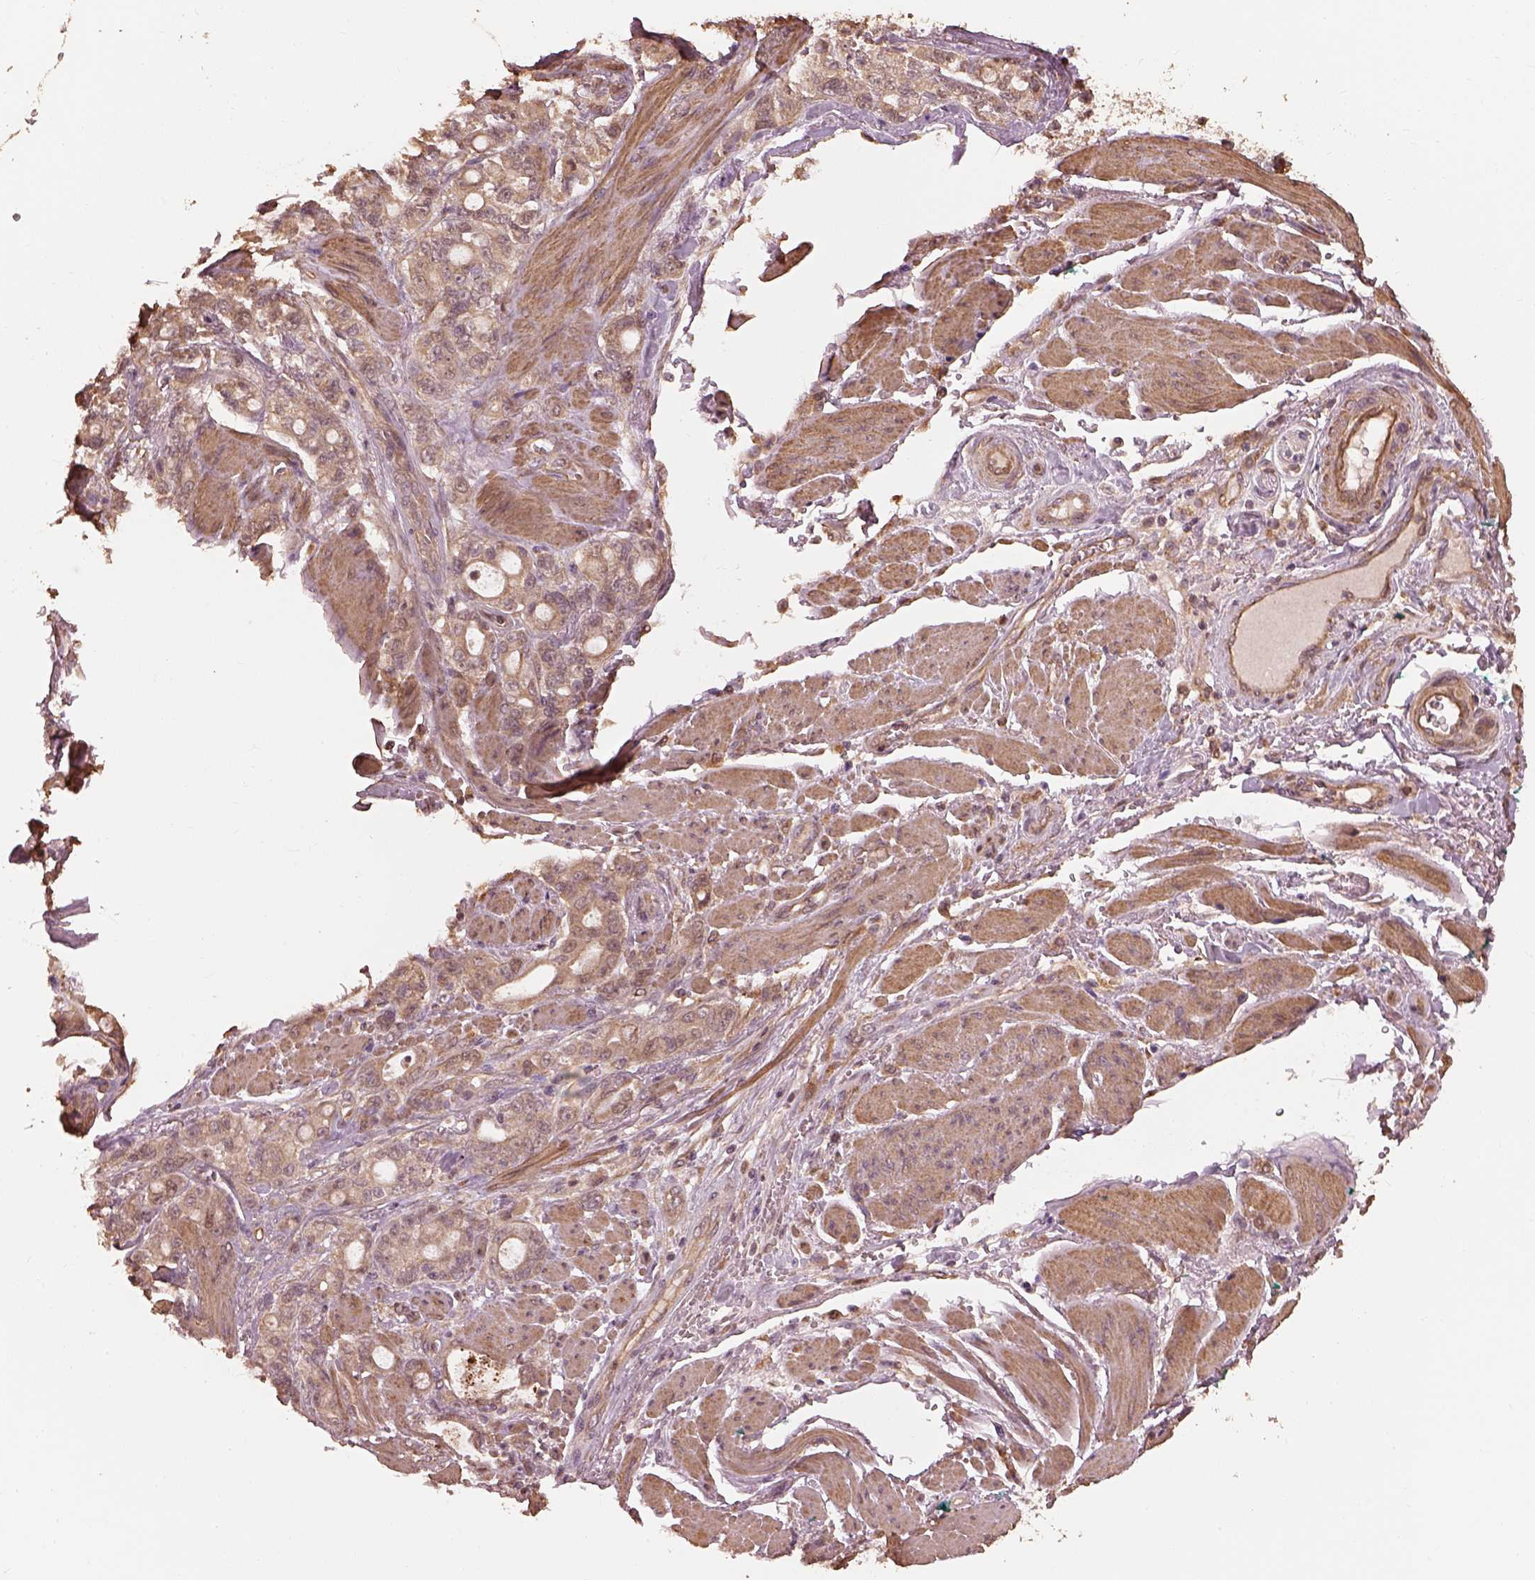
{"staining": {"intensity": "weak", "quantity": ">75%", "location": "cytoplasmic/membranous"}, "tissue": "stomach cancer", "cell_type": "Tumor cells", "image_type": "cancer", "snomed": [{"axis": "morphology", "description": "Adenocarcinoma, NOS"}, {"axis": "topography", "description": "Stomach"}], "caption": "Protein expression analysis of adenocarcinoma (stomach) shows weak cytoplasmic/membranous staining in approximately >75% of tumor cells.", "gene": "METTL4", "patient": {"sex": "male", "age": 63}}